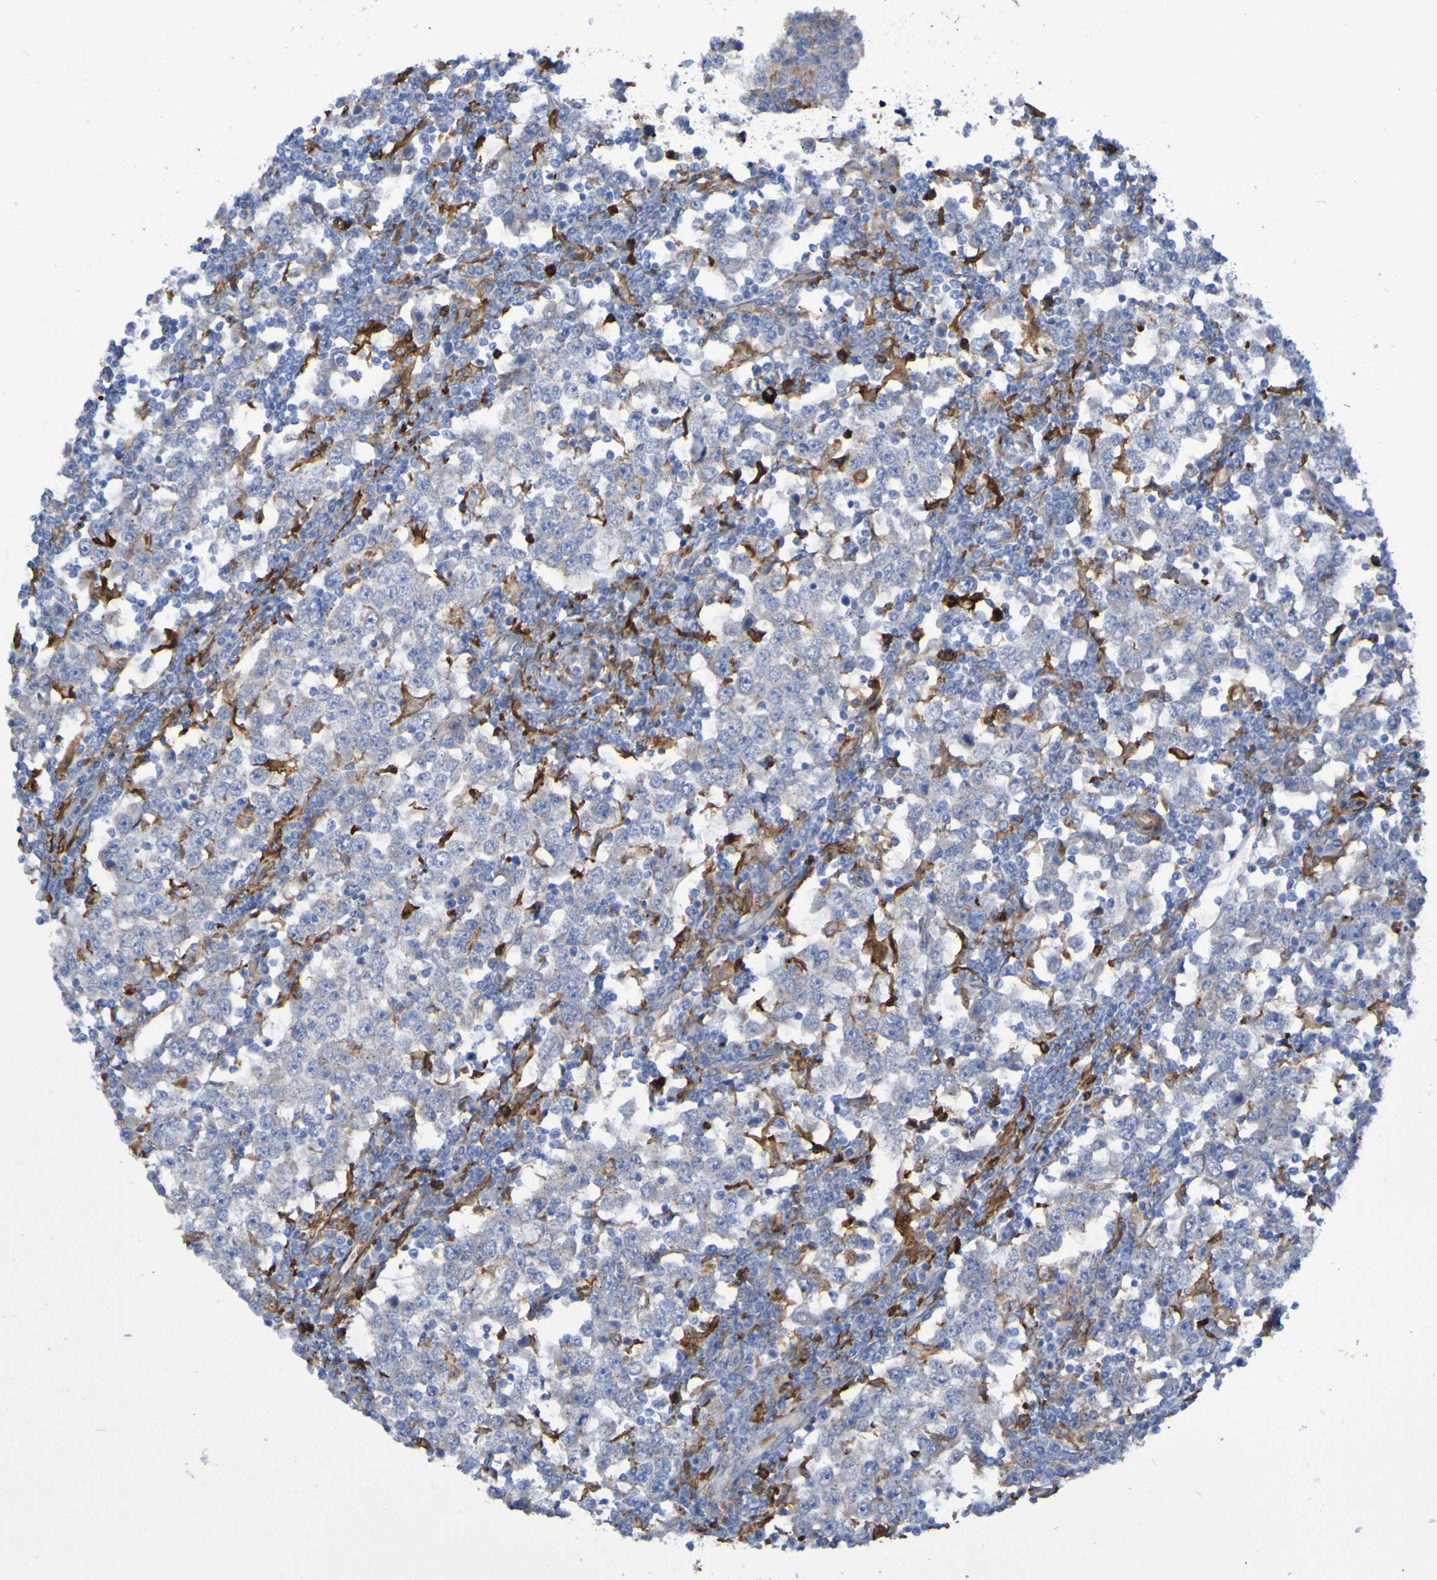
{"staining": {"intensity": "moderate", "quantity": "<25%", "location": "cytoplasmic/membranous"}, "tissue": "testis cancer", "cell_type": "Tumor cells", "image_type": "cancer", "snomed": [{"axis": "morphology", "description": "Seminoma, NOS"}, {"axis": "topography", "description": "Testis"}], "caption": "This micrograph shows immunohistochemistry (IHC) staining of testis cancer (seminoma), with low moderate cytoplasmic/membranous staining in approximately <25% of tumor cells.", "gene": "SCRG1", "patient": {"sex": "male", "age": 65}}